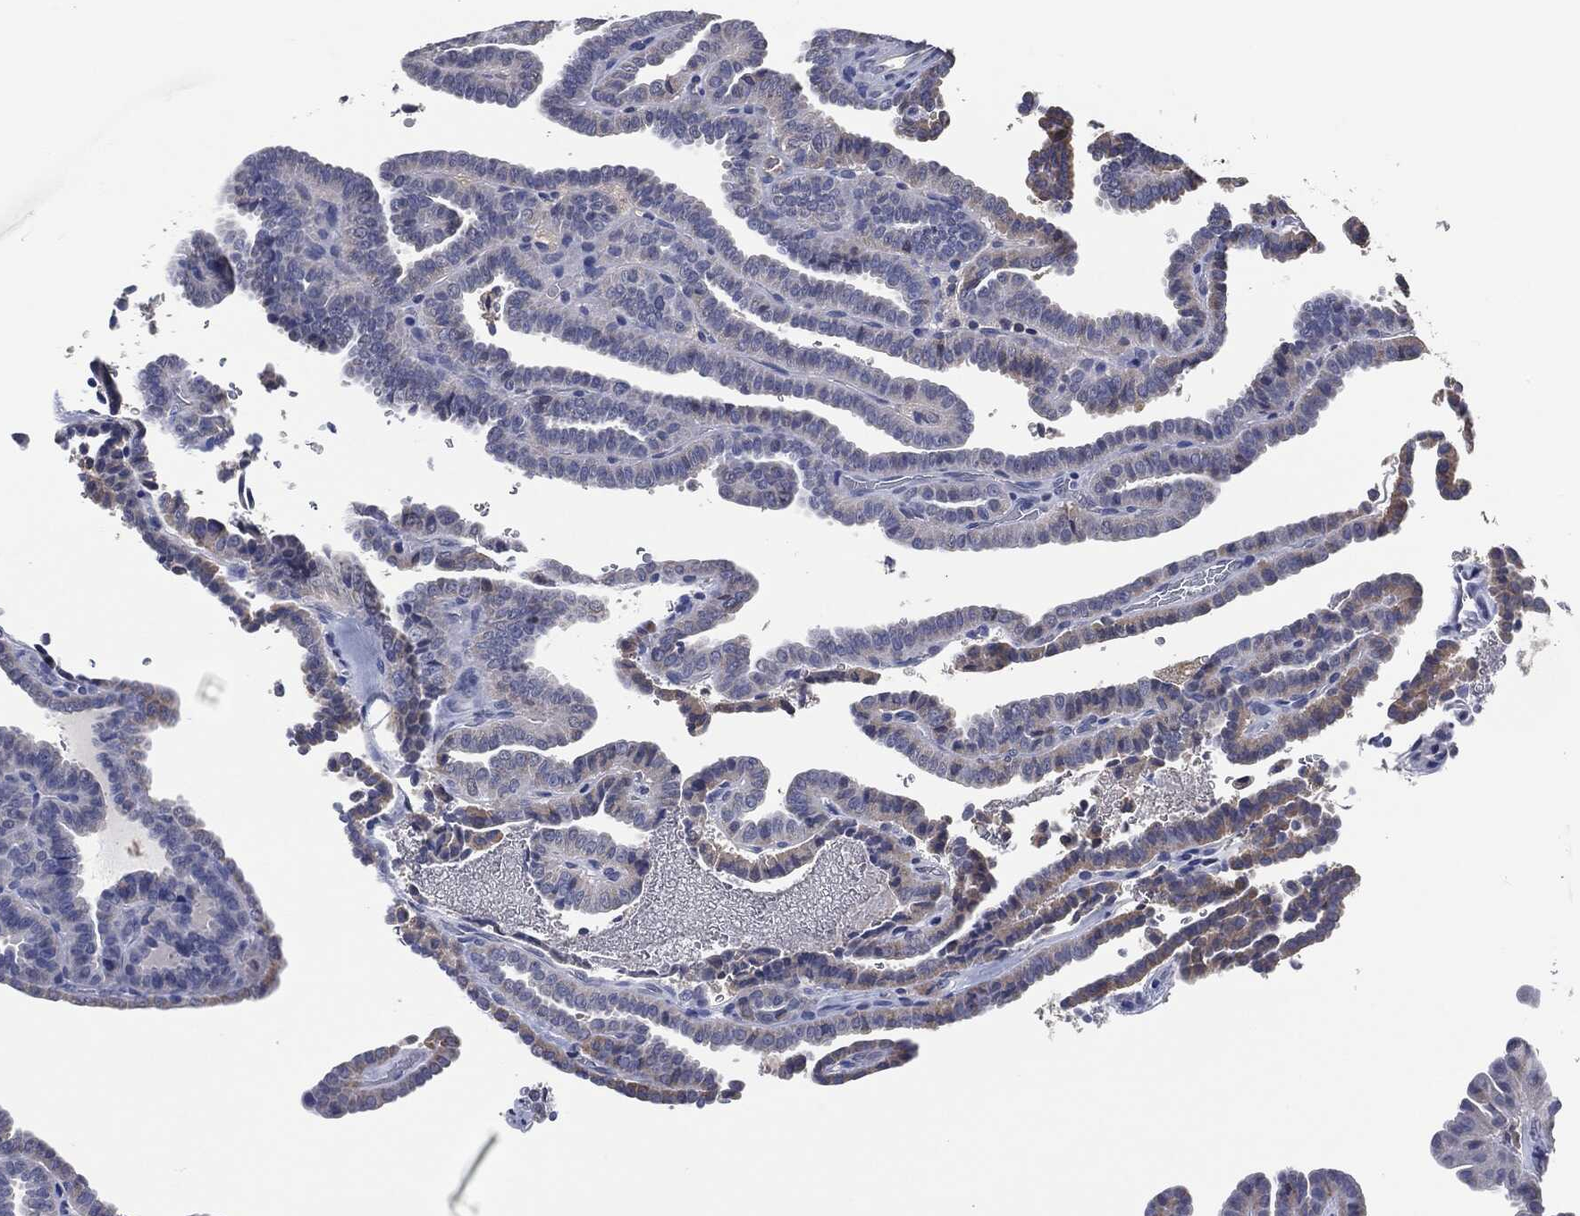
{"staining": {"intensity": "moderate", "quantity": "<25%", "location": "cytoplasmic/membranous"}, "tissue": "thyroid cancer", "cell_type": "Tumor cells", "image_type": "cancer", "snomed": [{"axis": "morphology", "description": "Papillary adenocarcinoma, NOS"}, {"axis": "topography", "description": "Thyroid gland"}], "caption": "DAB (3,3'-diaminobenzidine) immunohistochemical staining of human thyroid cancer exhibits moderate cytoplasmic/membranous protein positivity in about <25% of tumor cells.", "gene": "IL2RG", "patient": {"sex": "female", "age": 39}}